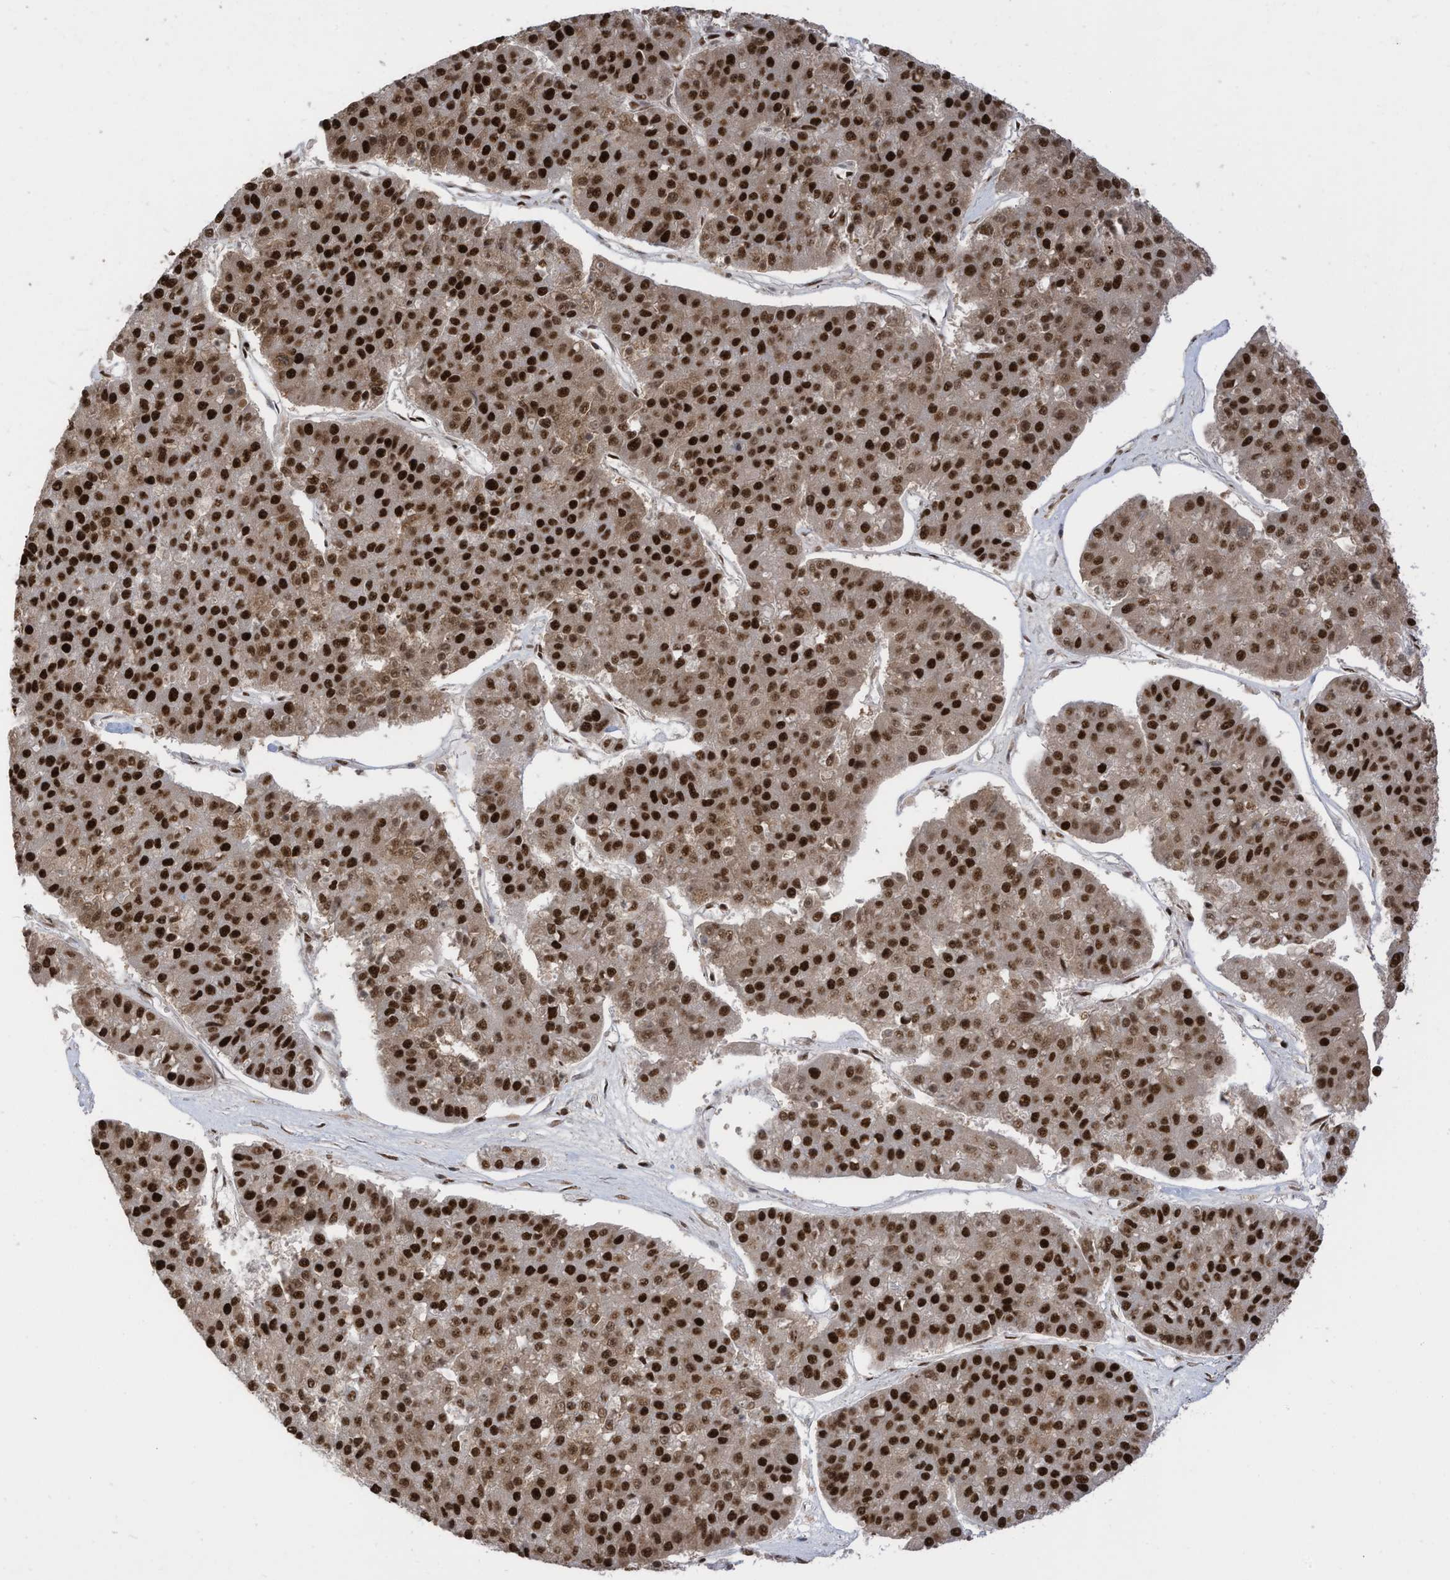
{"staining": {"intensity": "strong", "quantity": ">75%", "location": "nuclear"}, "tissue": "pancreatic cancer", "cell_type": "Tumor cells", "image_type": "cancer", "snomed": [{"axis": "morphology", "description": "Adenocarcinoma, NOS"}, {"axis": "topography", "description": "Pancreas"}], "caption": "Immunohistochemical staining of human pancreatic cancer shows high levels of strong nuclear staining in about >75% of tumor cells.", "gene": "SF3A3", "patient": {"sex": "male", "age": 50}}